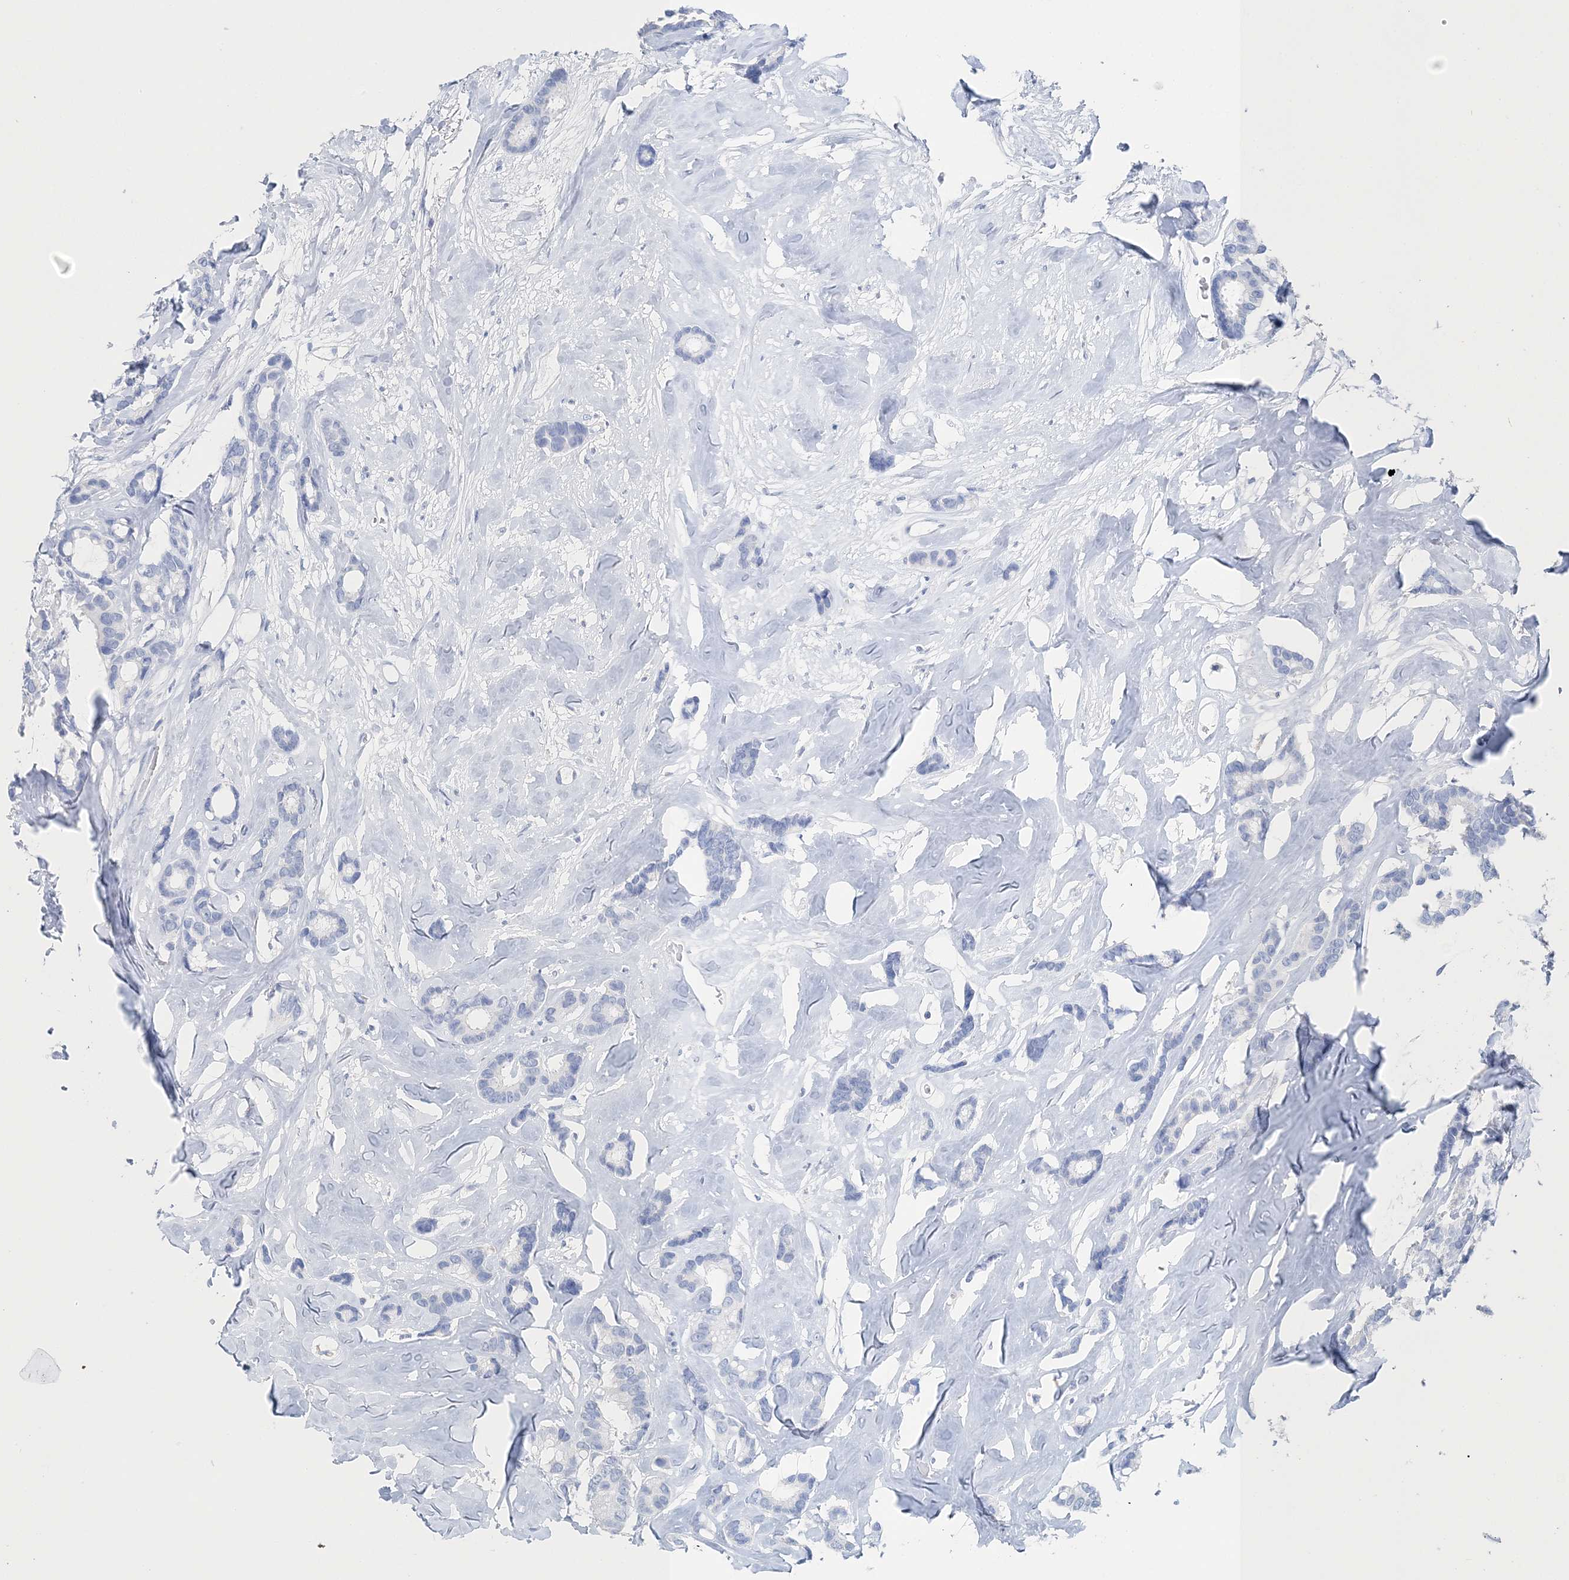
{"staining": {"intensity": "negative", "quantity": "none", "location": "none"}, "tissue": "breast cancer", "cell_type": "Tumor cells", "image_type": "cancer", "snomed": [{"axis": "morphology", "description": "Duct carcinoma"}, {"axis": "topography", "description": "Breast"}], "caption": "Tumor cells are negative for brown protein staining in breast infiltrating ductal carcinoma.", "gene": "TSPYL6", "patient": {"sex": "female", "age": 87}}